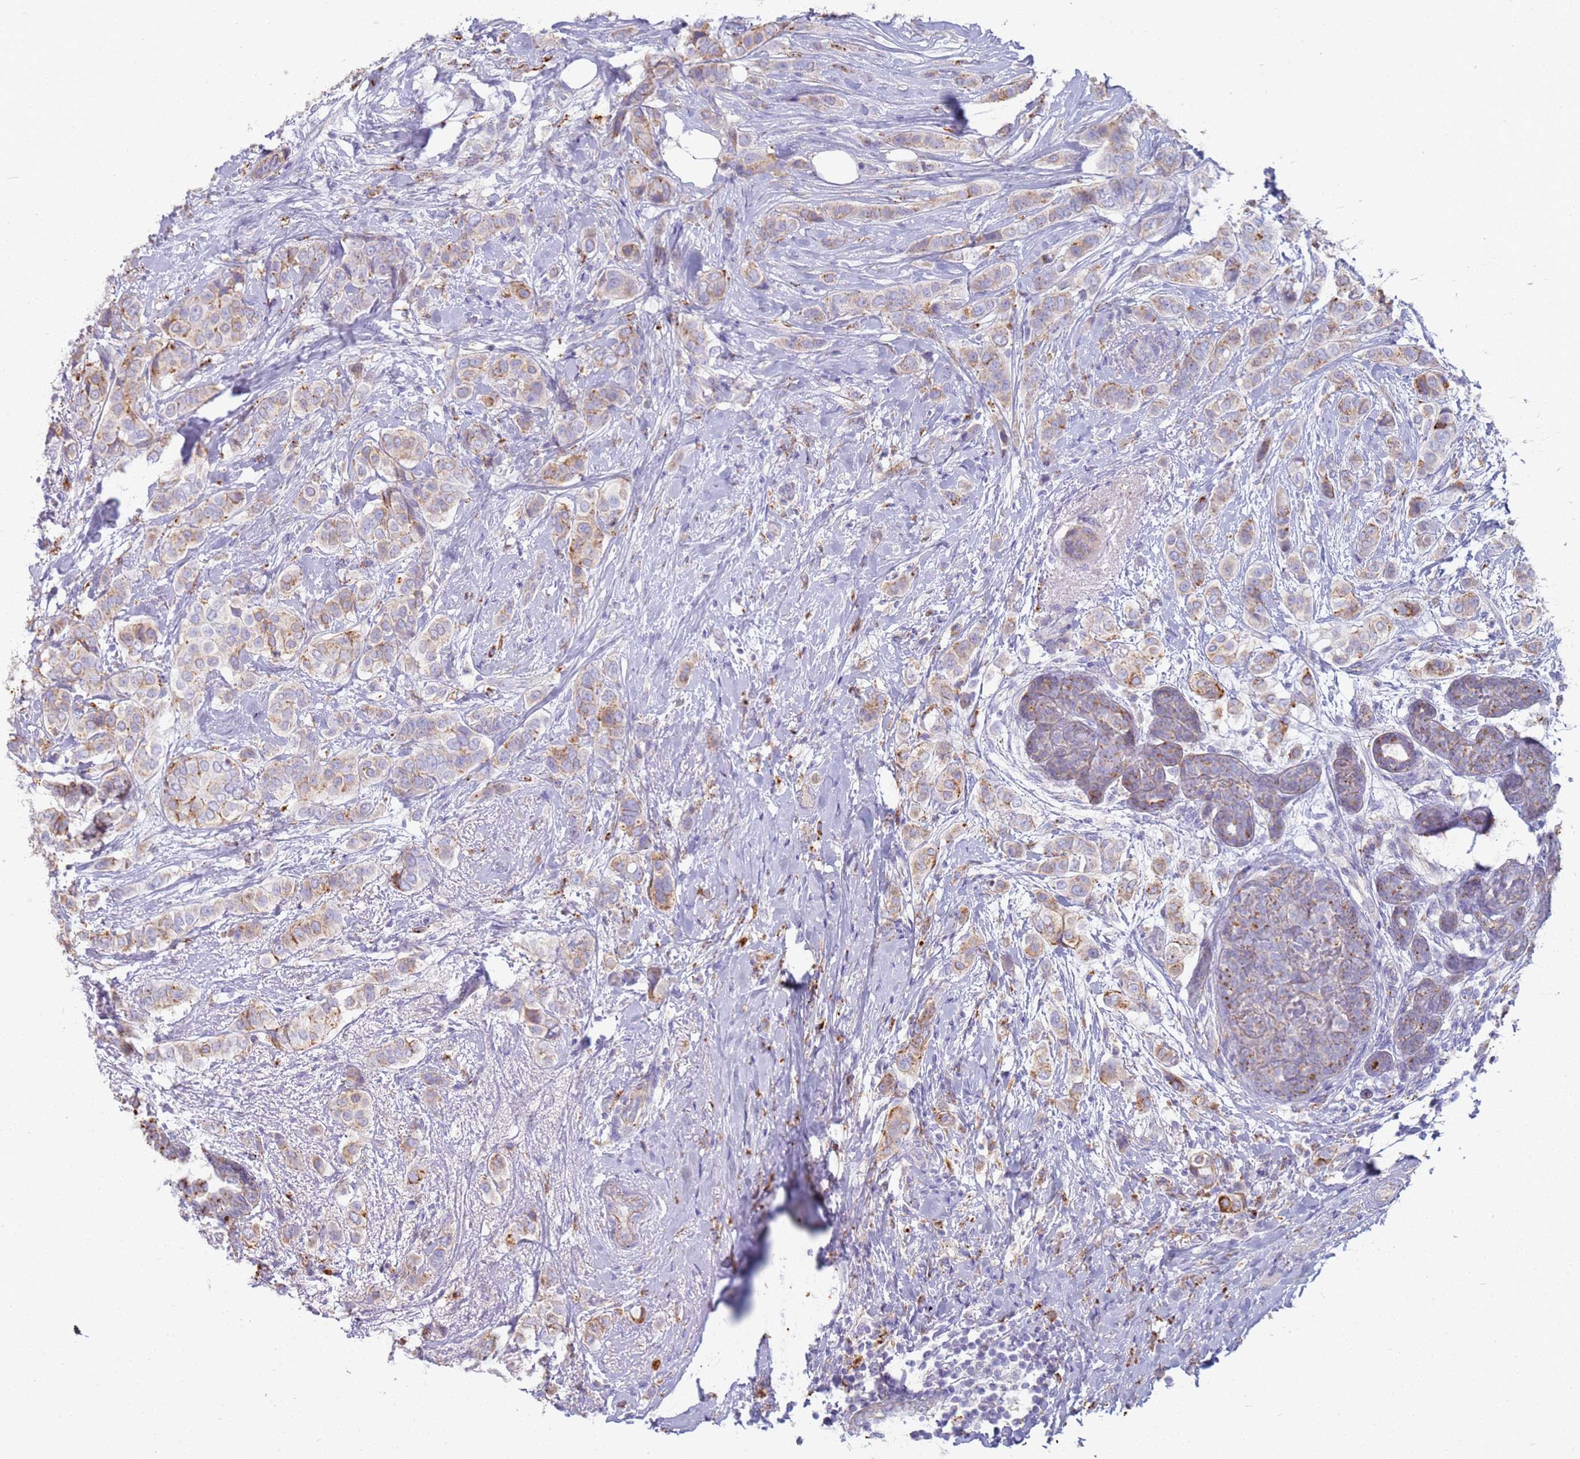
{"staining": {"intensity": "moderate", "quantity": "25%-75%", "location": "cytoplasmic/membranous"}, "tissue": "breast cancer", "cell_type": "Tumor cells", "image_type": "cancer", "snomed": [{"axis": "morphology", "description": "Lobular carcinoma"}, {"axis": "topography", "description": "Breast"}], "caption": "Protein staining of breast lobular carcinoma tissue shows moderate cytoplasmic/membranous positivity in about 25%-75% of tumor cells. The protein of interest is shown in brown color, while the nuclei are stained blue.", "gene": "TMEM229B", "patient": {"sex": "female", "age": 51}}